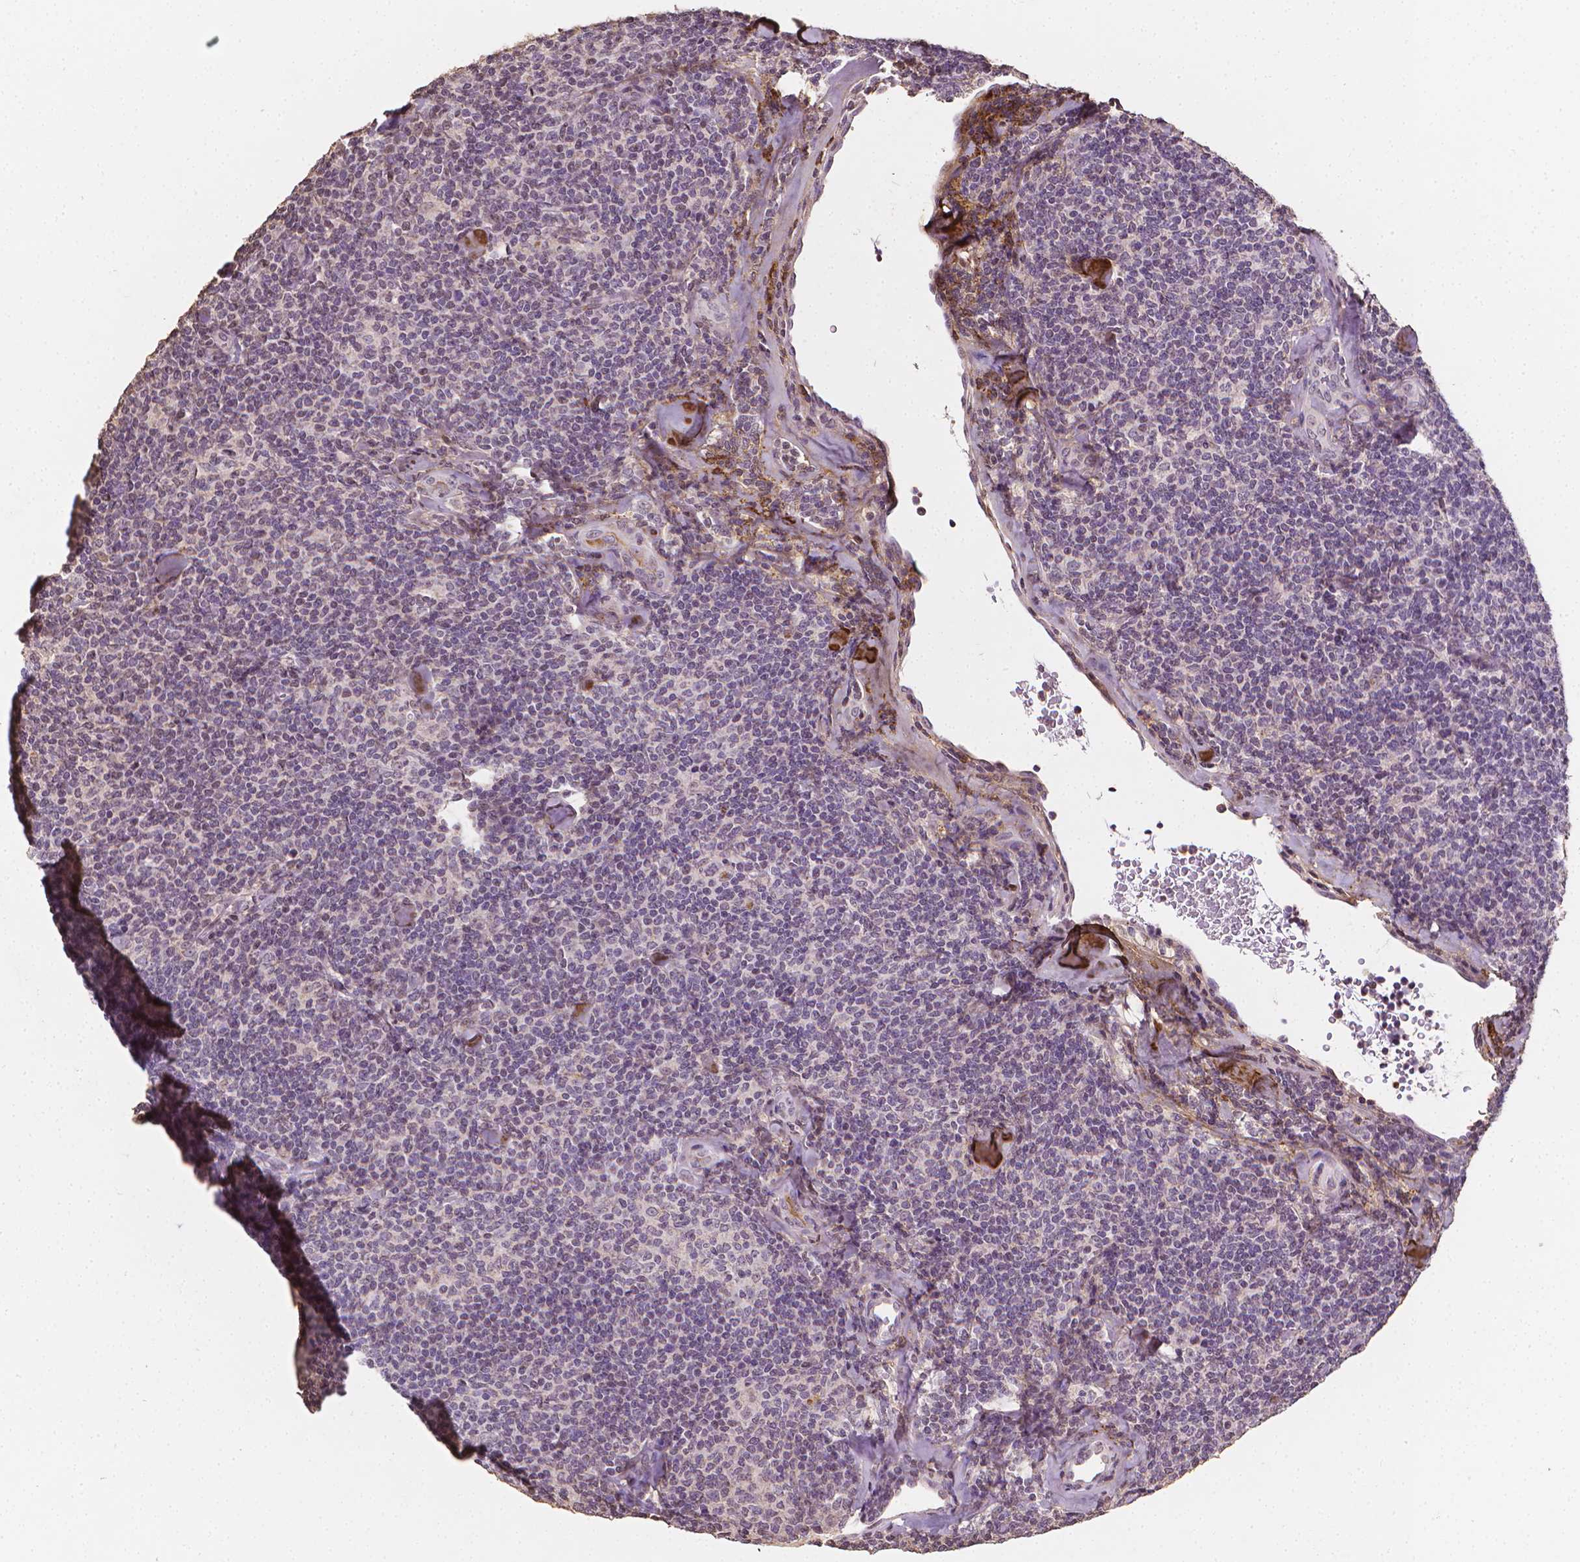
{"staining": {"intensity": "negative", "quantity": "none", "location": "none"}, "tissue": "lymphoma", "cell_type": "Tumor cells", "image_type": "cancer", "snomed": [{"axis": "morphology", "description": "Malignant lymphoma, non-Hodgkin's type, Low grade"}, {"axis": "topography", "description": "Lymph node"}], "caption": "High magnification brightfield microscopy of lymphoma stained with DAB (brown) and counterstained with hematoxylin (blue): tumor cells show no significant positivity.", "gene": "DCN", "patient": {"sex": "female", "age": 56}}